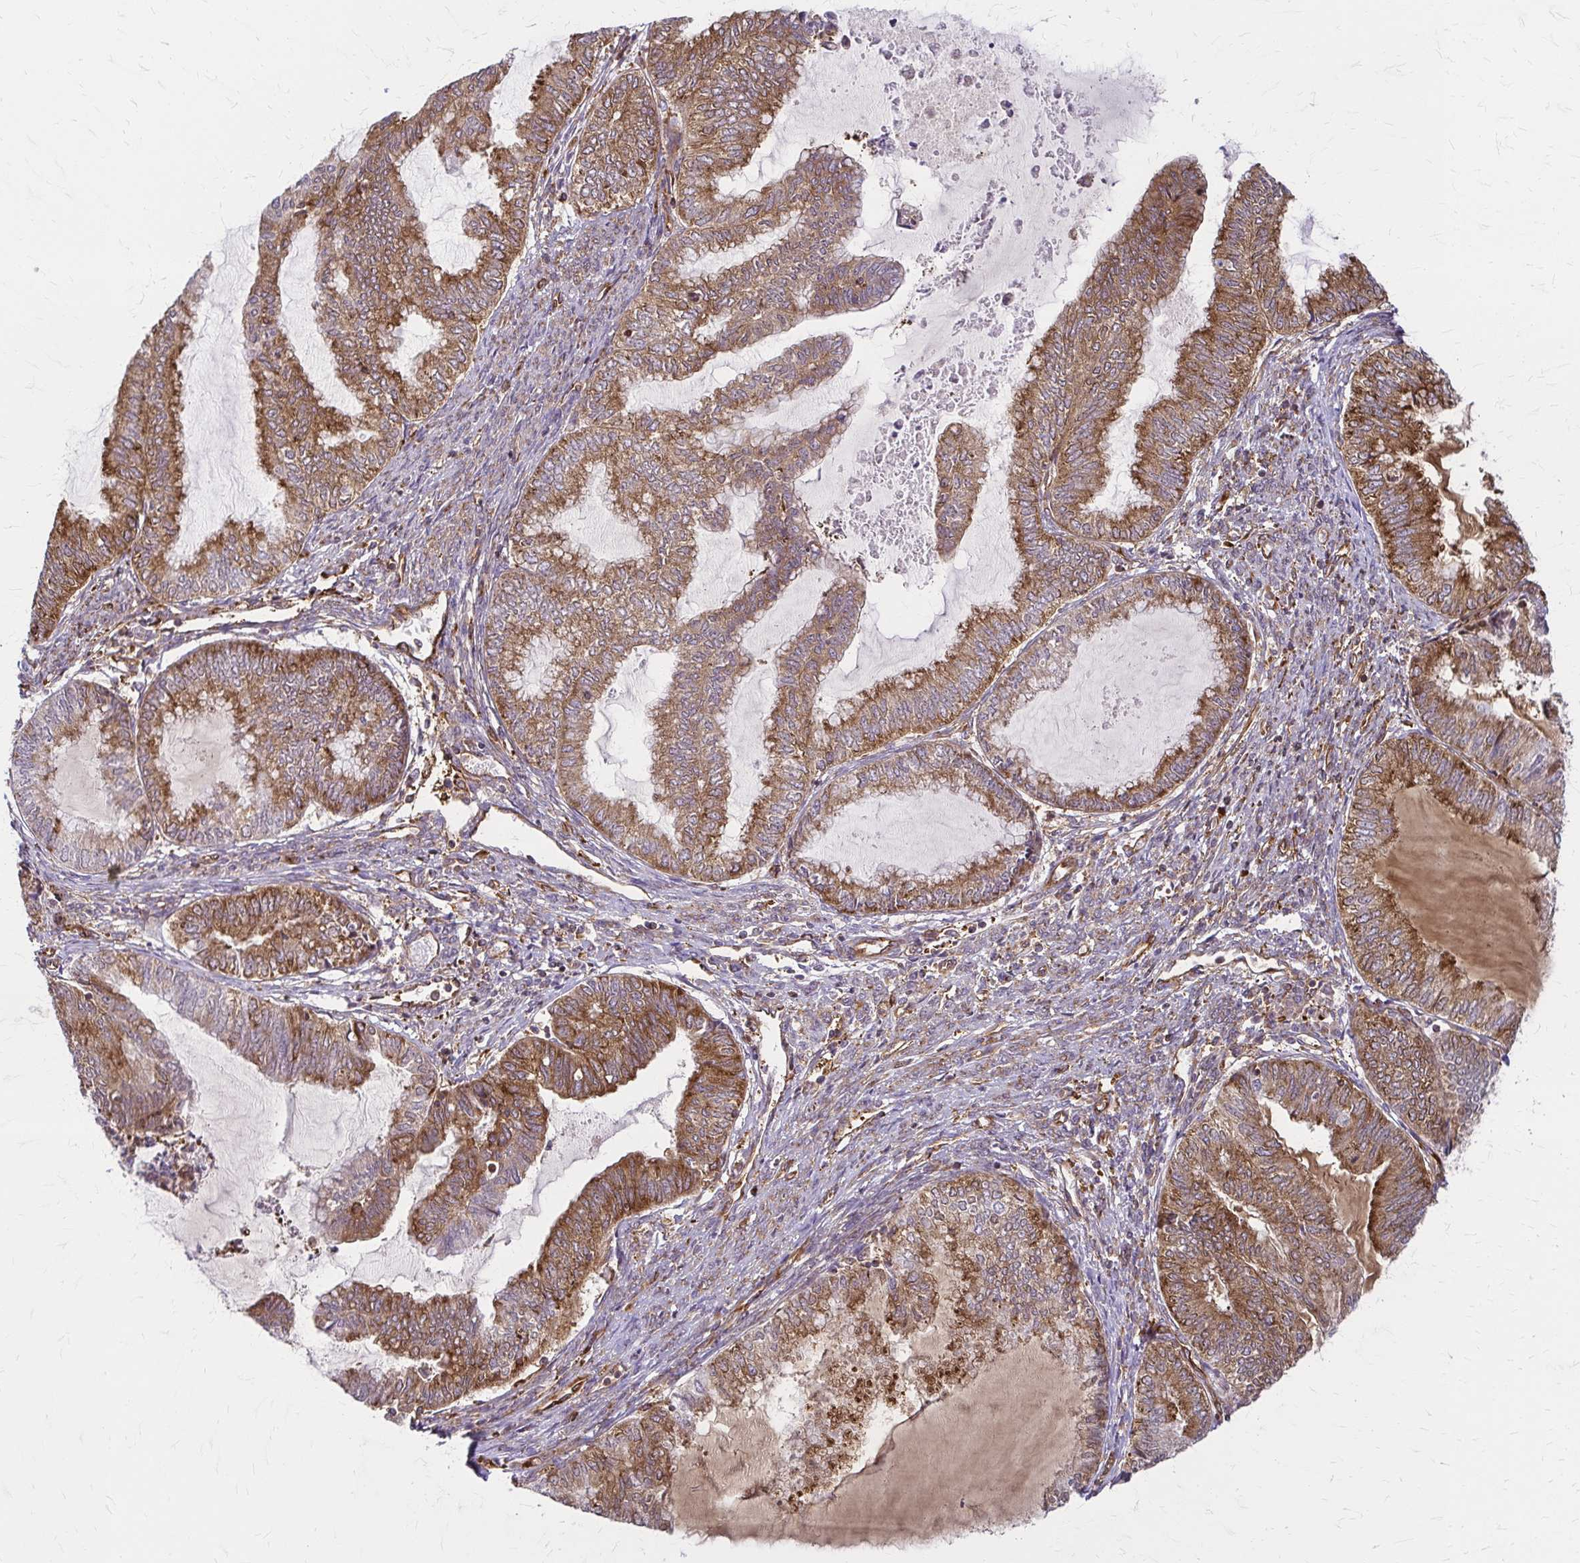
{"staining": {"intensity": "moderate", "quantity": "25%-75%", "location": "cytoplasmic/membranous"}, "tissue": "endometrial cancer", "cell_type": "Tumor cells", "image_type": "cancer", "snomed": [{"axis": "morphology", "description": "Adenocarcinoma, NOS"}, {"axis": "topography", "description": "Endometrium"}], "caption": "A photomicrograph showing moderate cytoplasmic/membranous staining in approximately 25%-75% of tumor cells in endometrial cancer, as visualized by brown immunohistochemical staining.", "gene": "WASF2", "patient": {"sex": "female", "age": 79}}